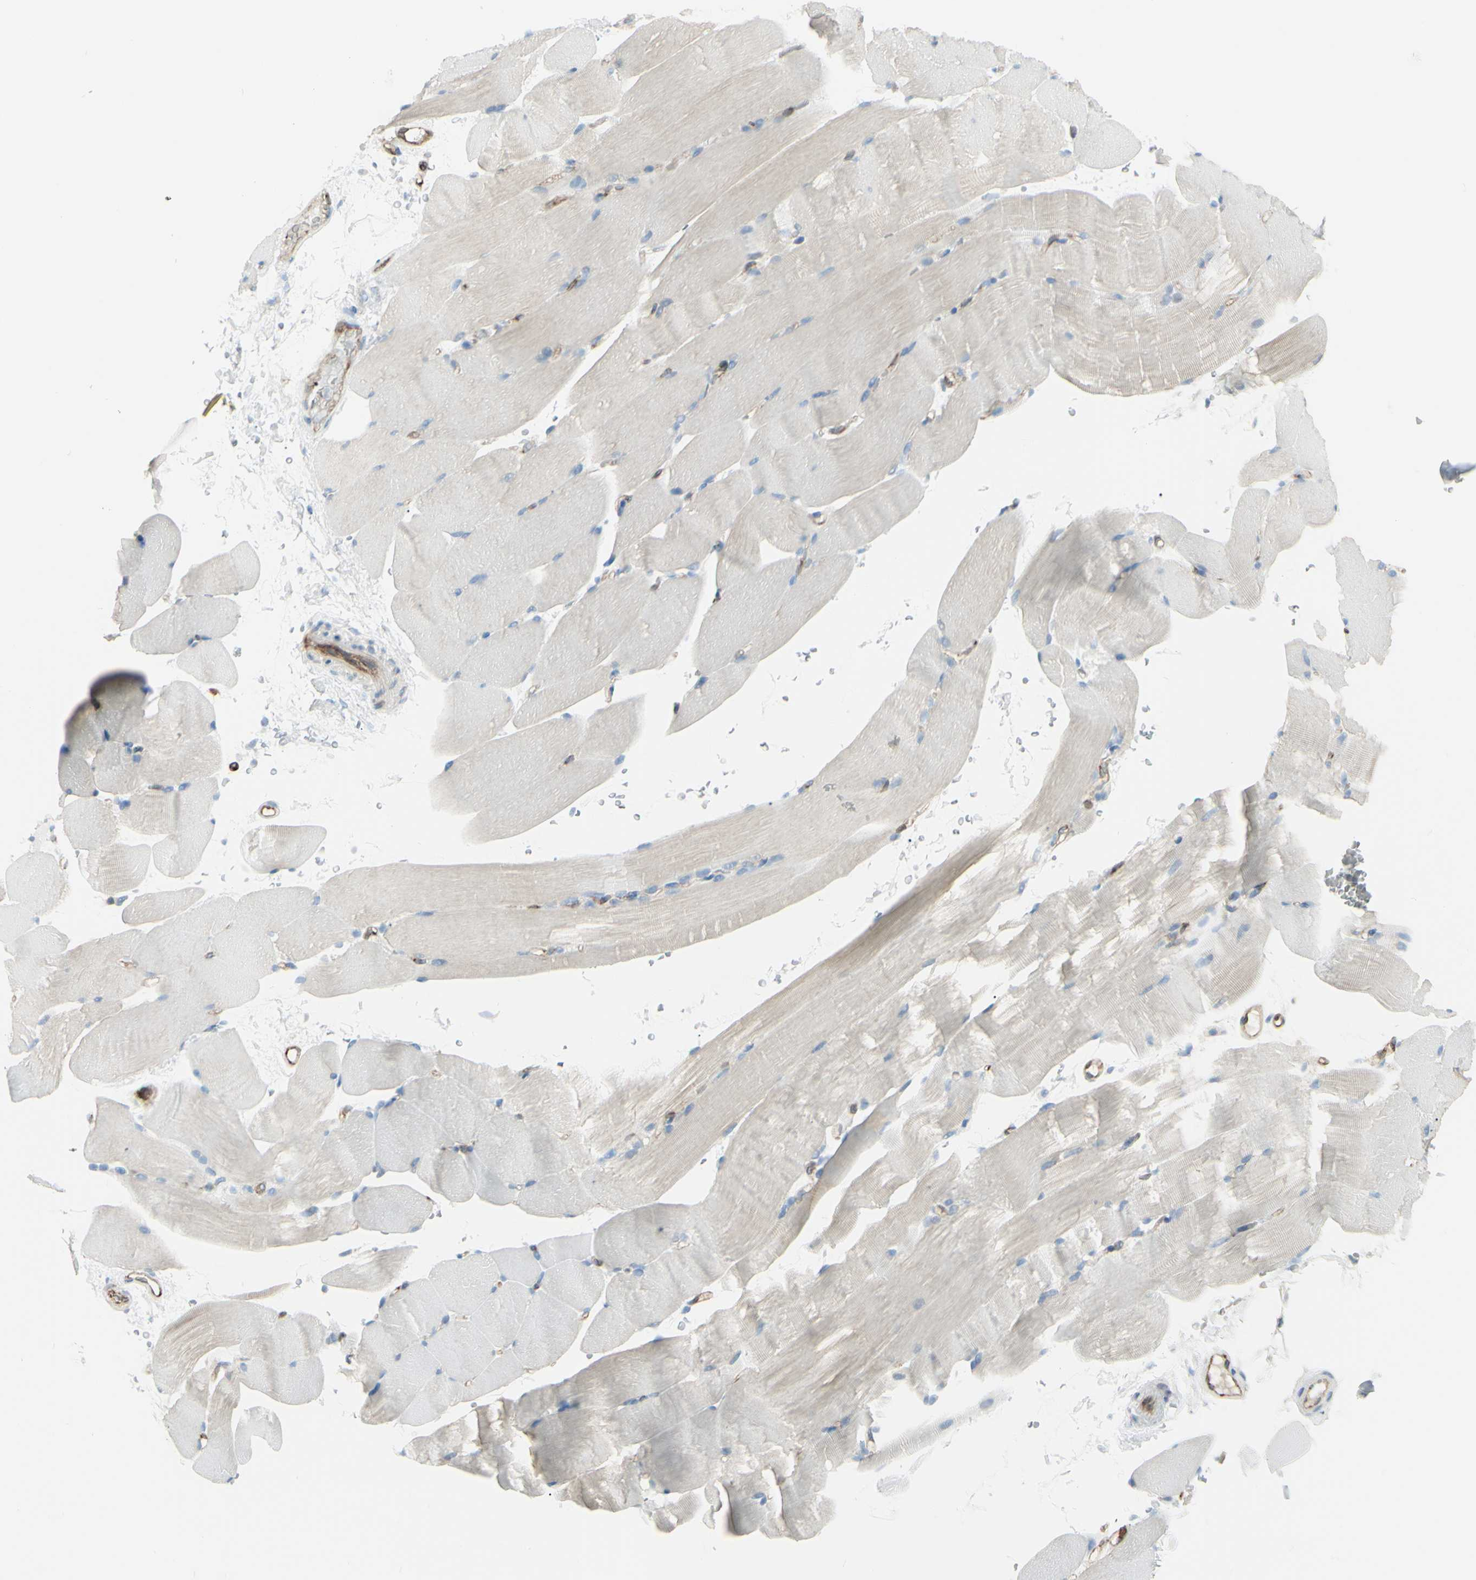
{"staining": {"intensity": "negative", "quantity": "none", "location": "none"}, "tissue": "skeletal muscle", "cell_type": "Myocytes", "image_type": "normal", "snomed": [{"axis": "morphology", "description": "Normal tissue, NOS"}, {"axis": "topography", "description": "Skeletal muscle"}, {"axis": "topography", "description": "Parathyroid gland"}], "caption": "Immunohistochemistry (IHC) micrograph of normal skeletal muscle: skeletal muscle stained with DAB (3,3'-diaminobenzidine) exhibits no significant protein positivity in myocytes.", "gene": "CD74", "patient": {"sex": "female", "age": 37}}